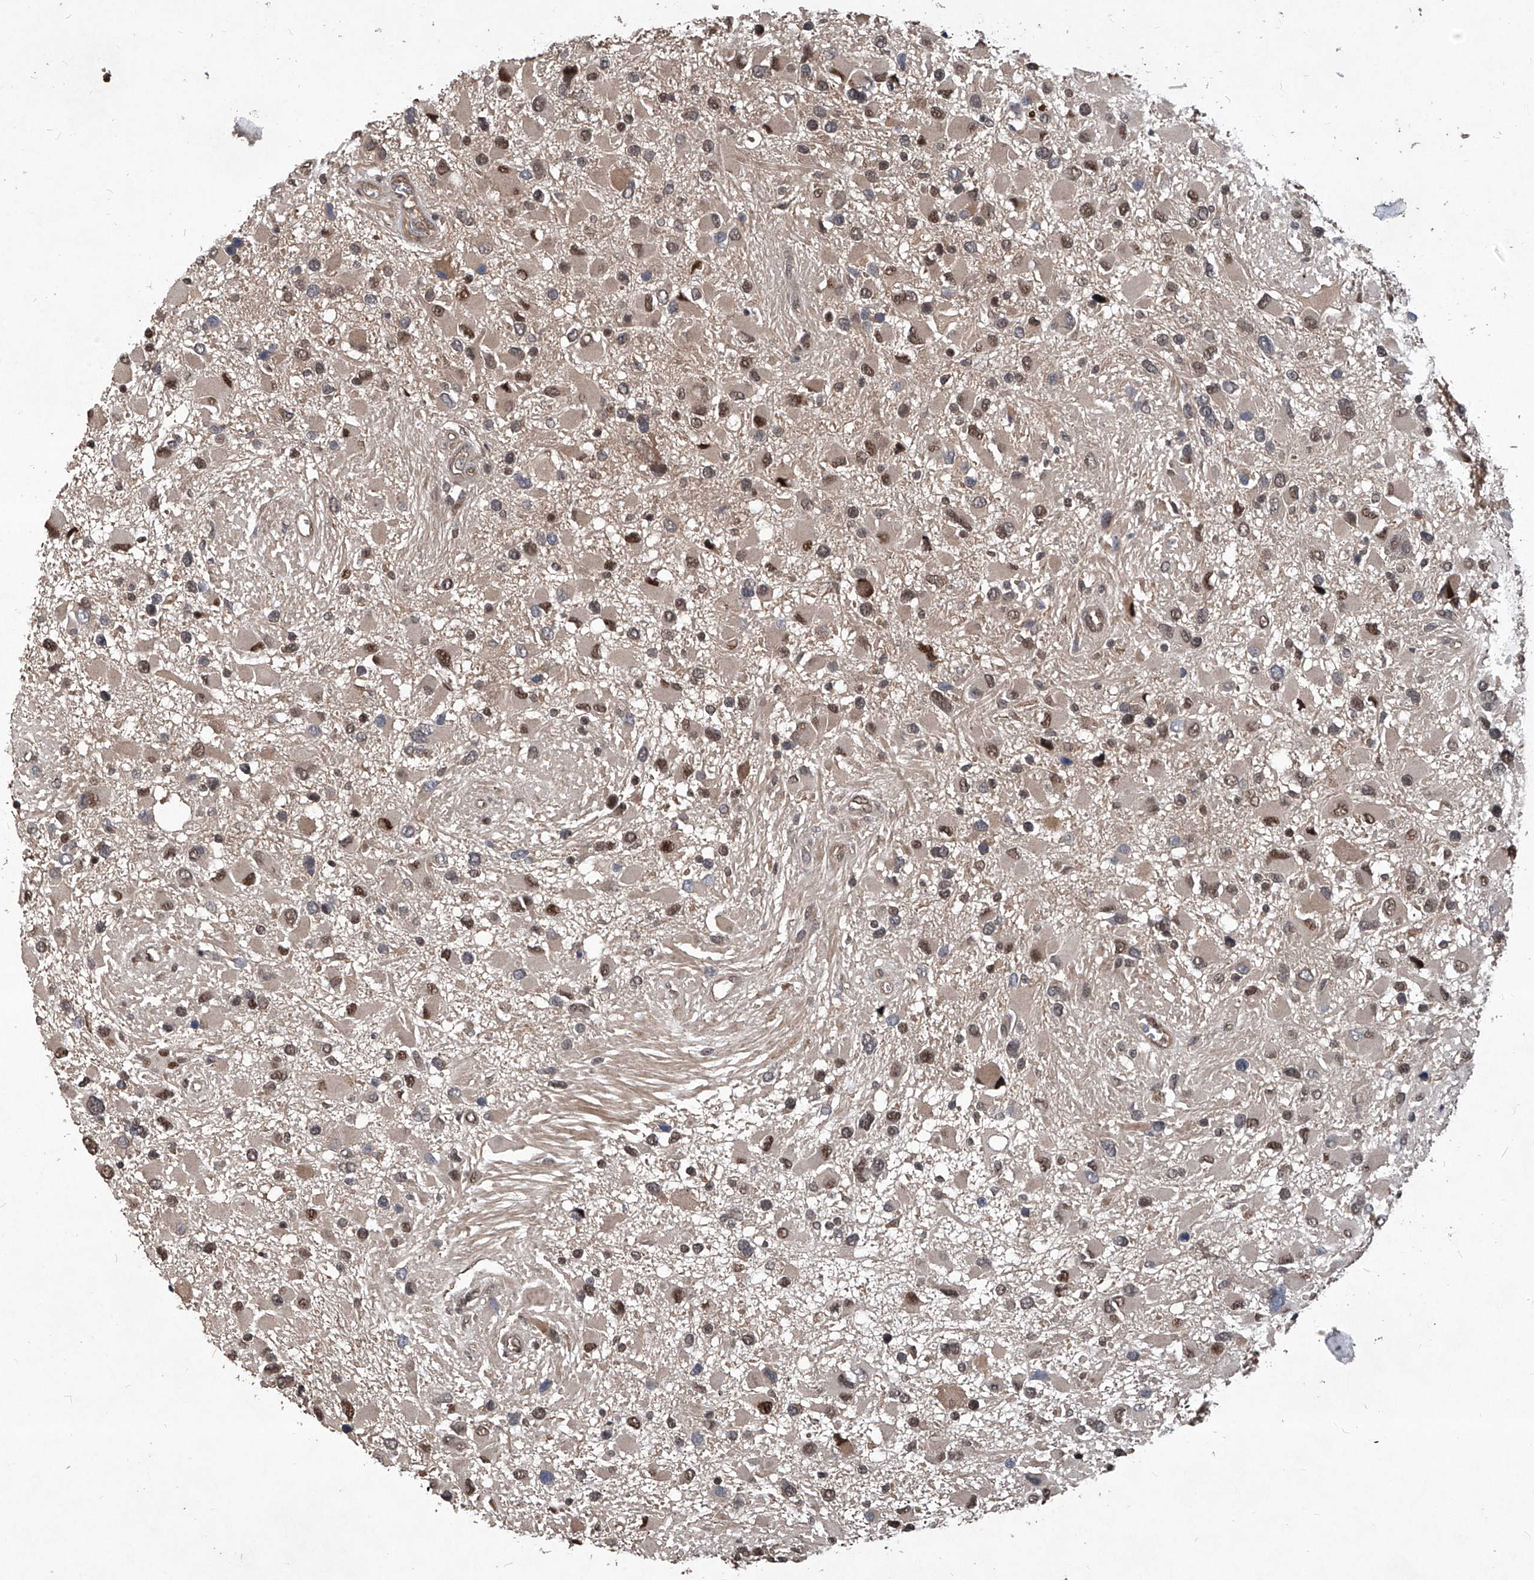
{"staining": {"intensity": "moderate", "quantity": ">75%", "location": "cytoplasmic/membranous,nuclear"}, "tissue": "glioma", "cell_type": "Tumor cells", "image_type": "cancer", "snomed": [{"axis": "morphology", "description": "Glioma, malignant, High grade"}, {"axis": "topography", "description": "Brain"}], "caption": "A brown stain shows moderate cytoplasmic/membranous and nuclear staining of a protein in malignant glioma (high-grade) tumor cells.", "gene": "PSMB1", "patient": {"sex": "male", "age": 53}}